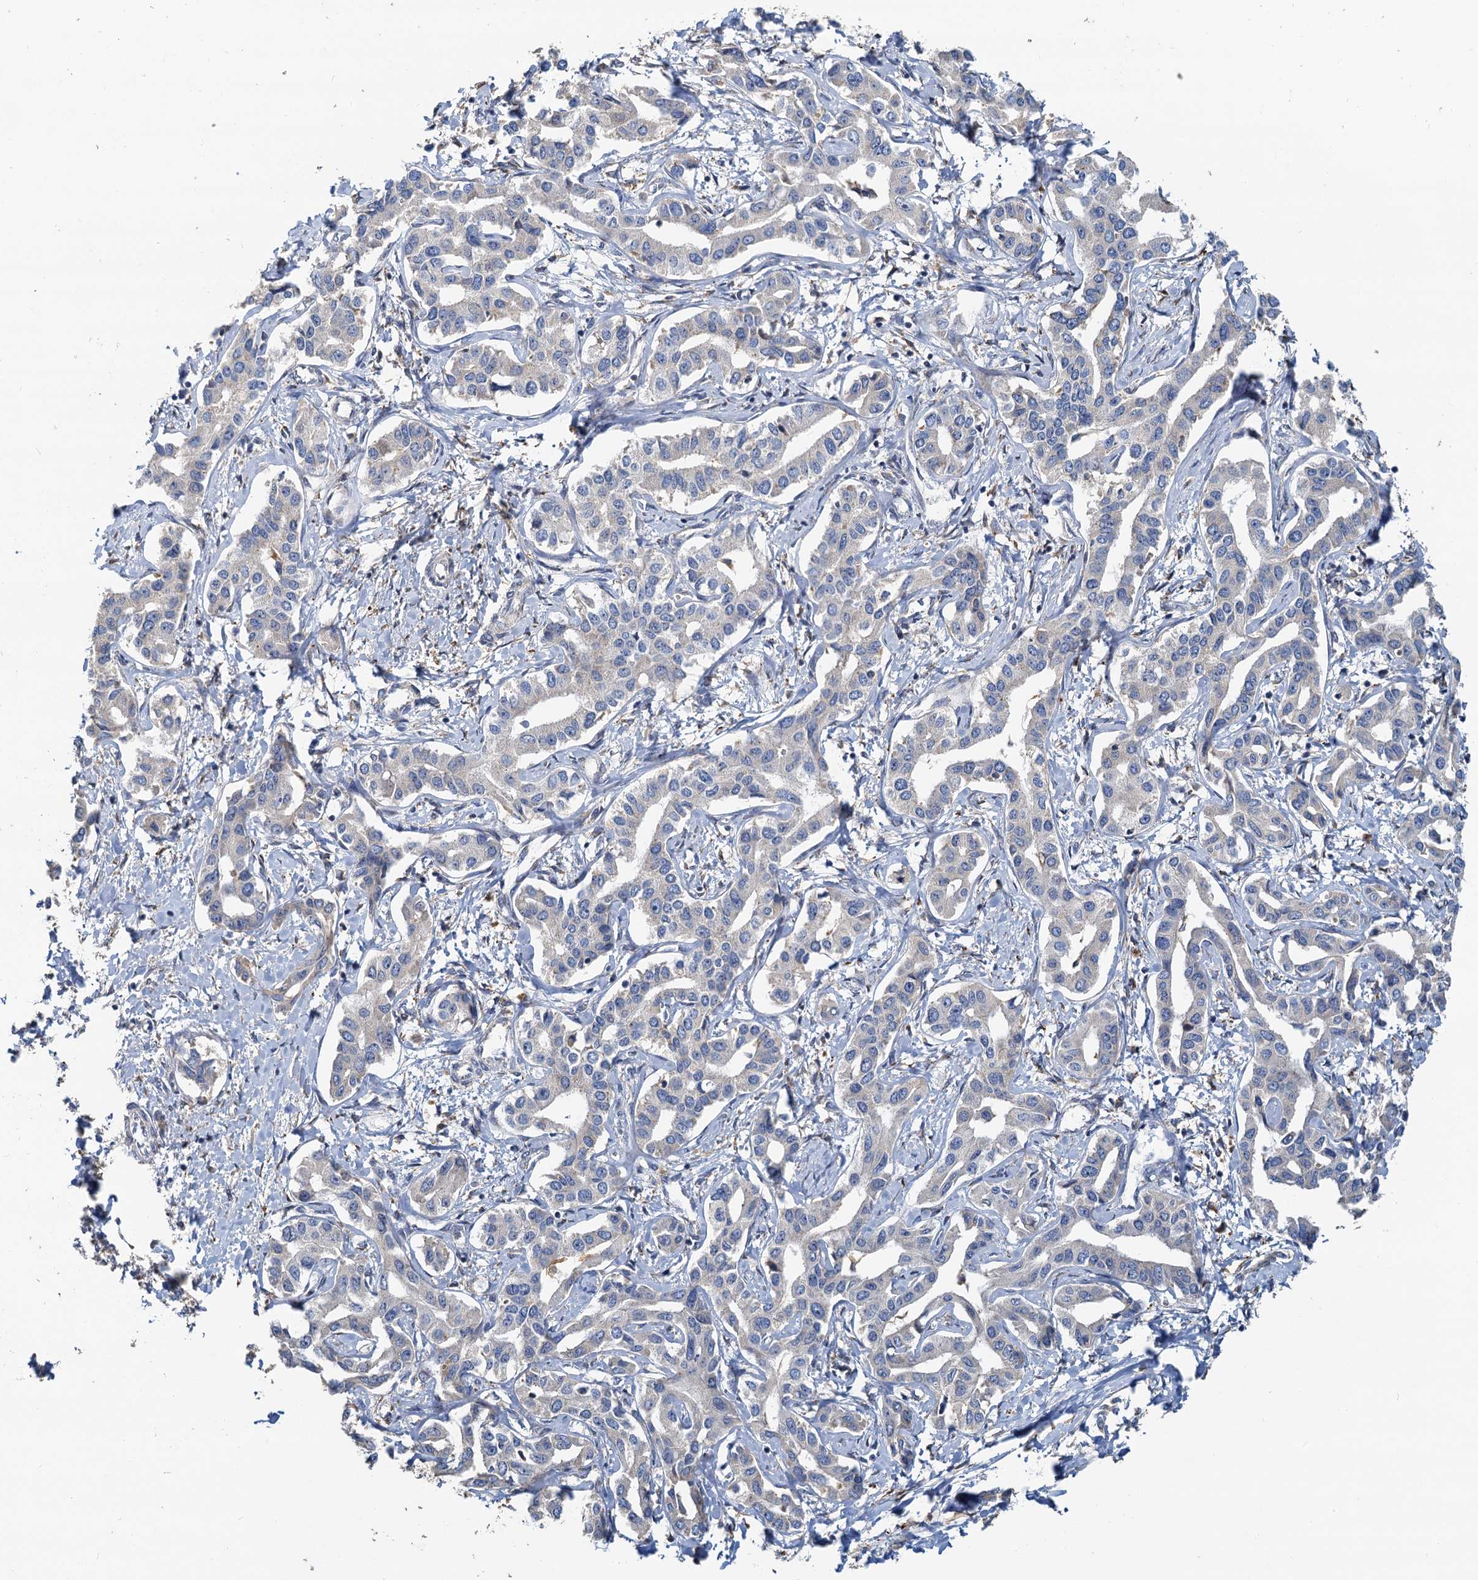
{"staining": {"intensity": "negative", "quantity": "none", "location": "none"}, "tissue": "liver cancer", "cell_type": "Tumor cells", "image_type": "cancer", "snomed": [{"axis": "morphology", "description": "Cholangiocarcinoma"}, {"axis": "topography", "description": "Liver"}], "caption": "Tumor cells are negative for protein expression in human cholangiocarcinoma (liver).", "gene": "NKAPD1", "patient": {"sex": "male", "age": 59}}